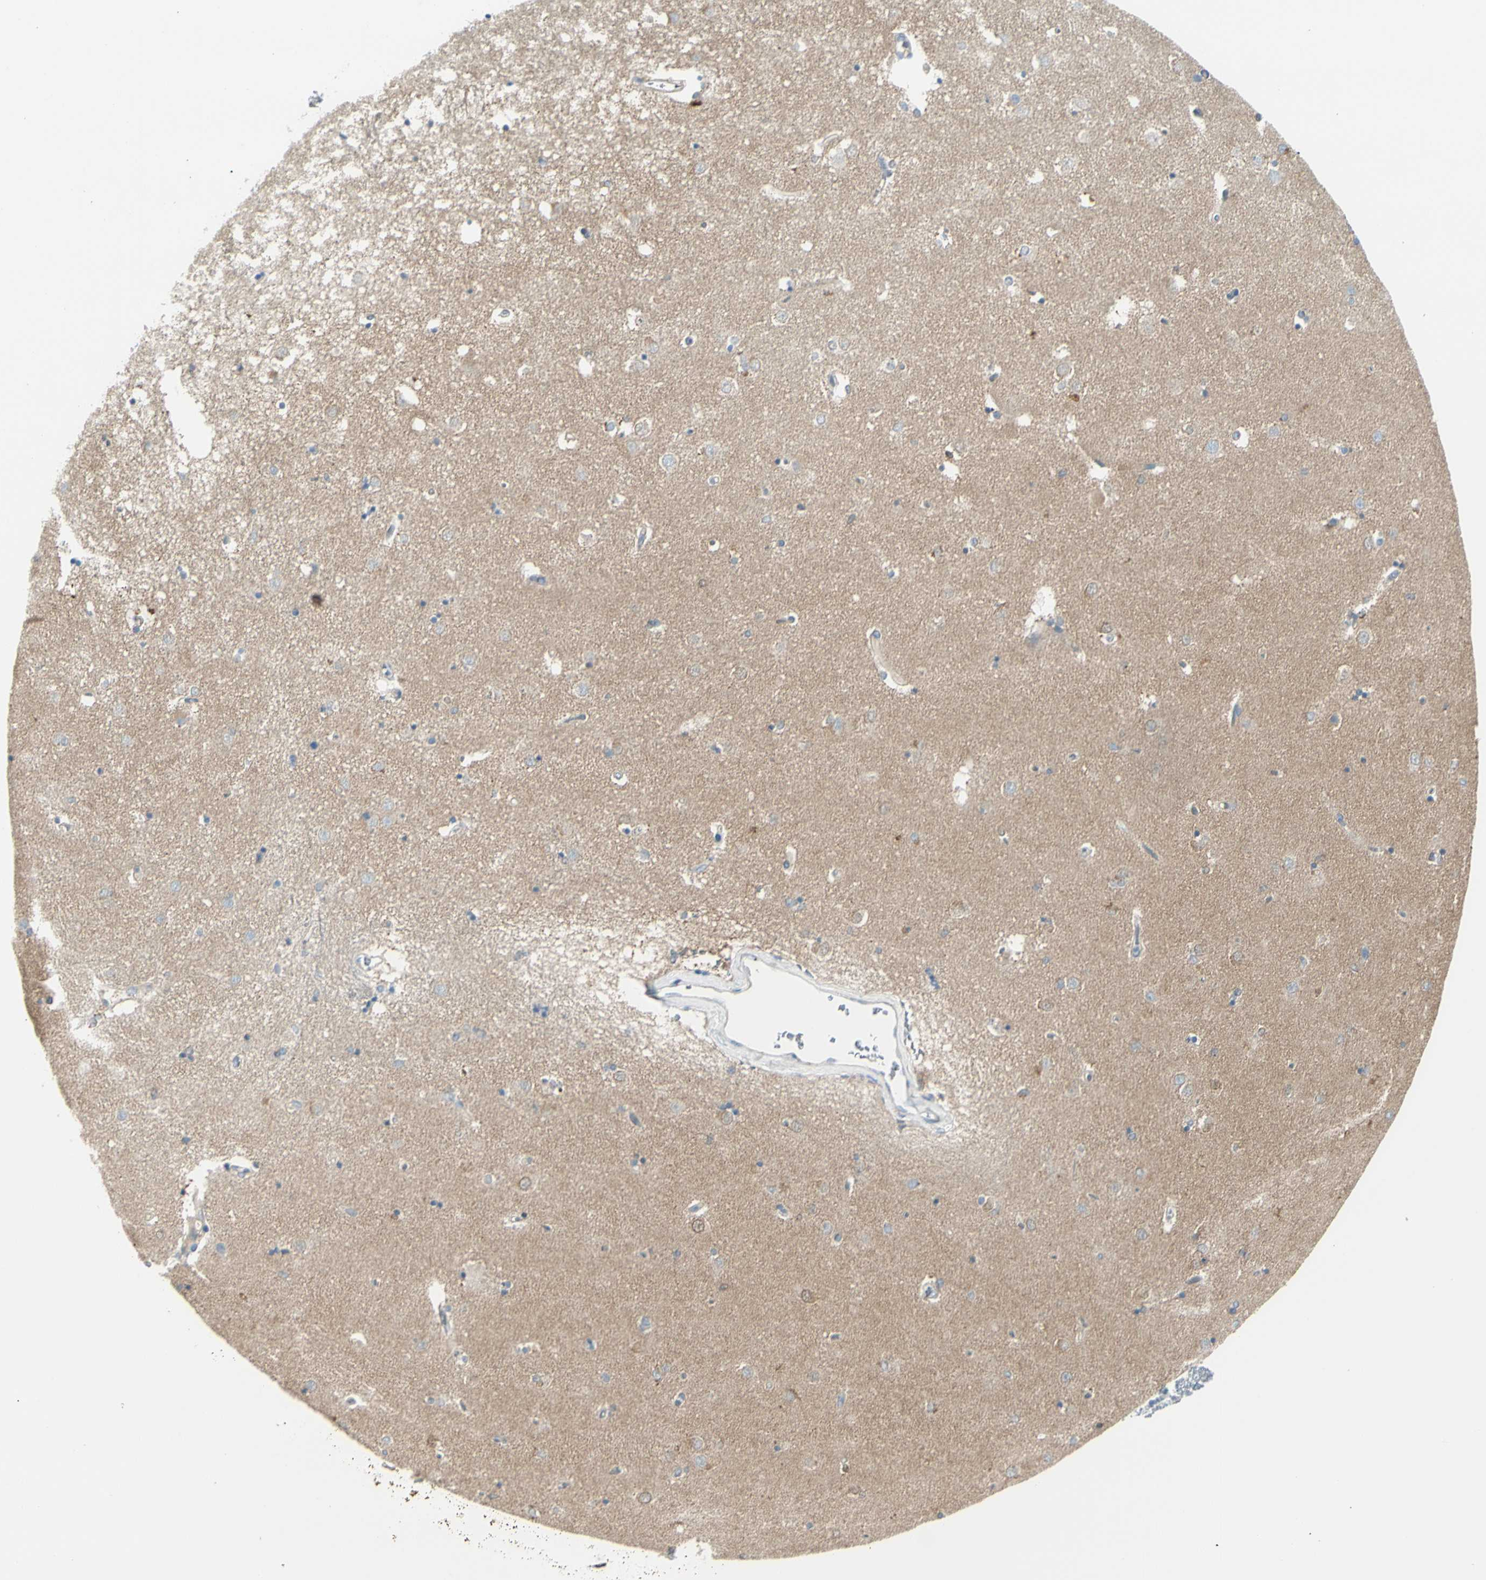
{"staining": {"intensity": "negative", "quantity": "none", "location": "none"}, "tissue": "caudate", "cell_type": "Glial cells", "image_type": "normal", "snomed": [{"axis": "morphology", "description": "Normal tissue, NOS"}, {"axis": "topography", "description": "Lateral ventricle wall"}], "caption": "Immunohistochemistry histopathology image of benign caudate stained for a protein (brown), which displays no positivity in glial cells.", "gene": "CACNA2D1", "patient": {"sex": "female", "age": 54}}